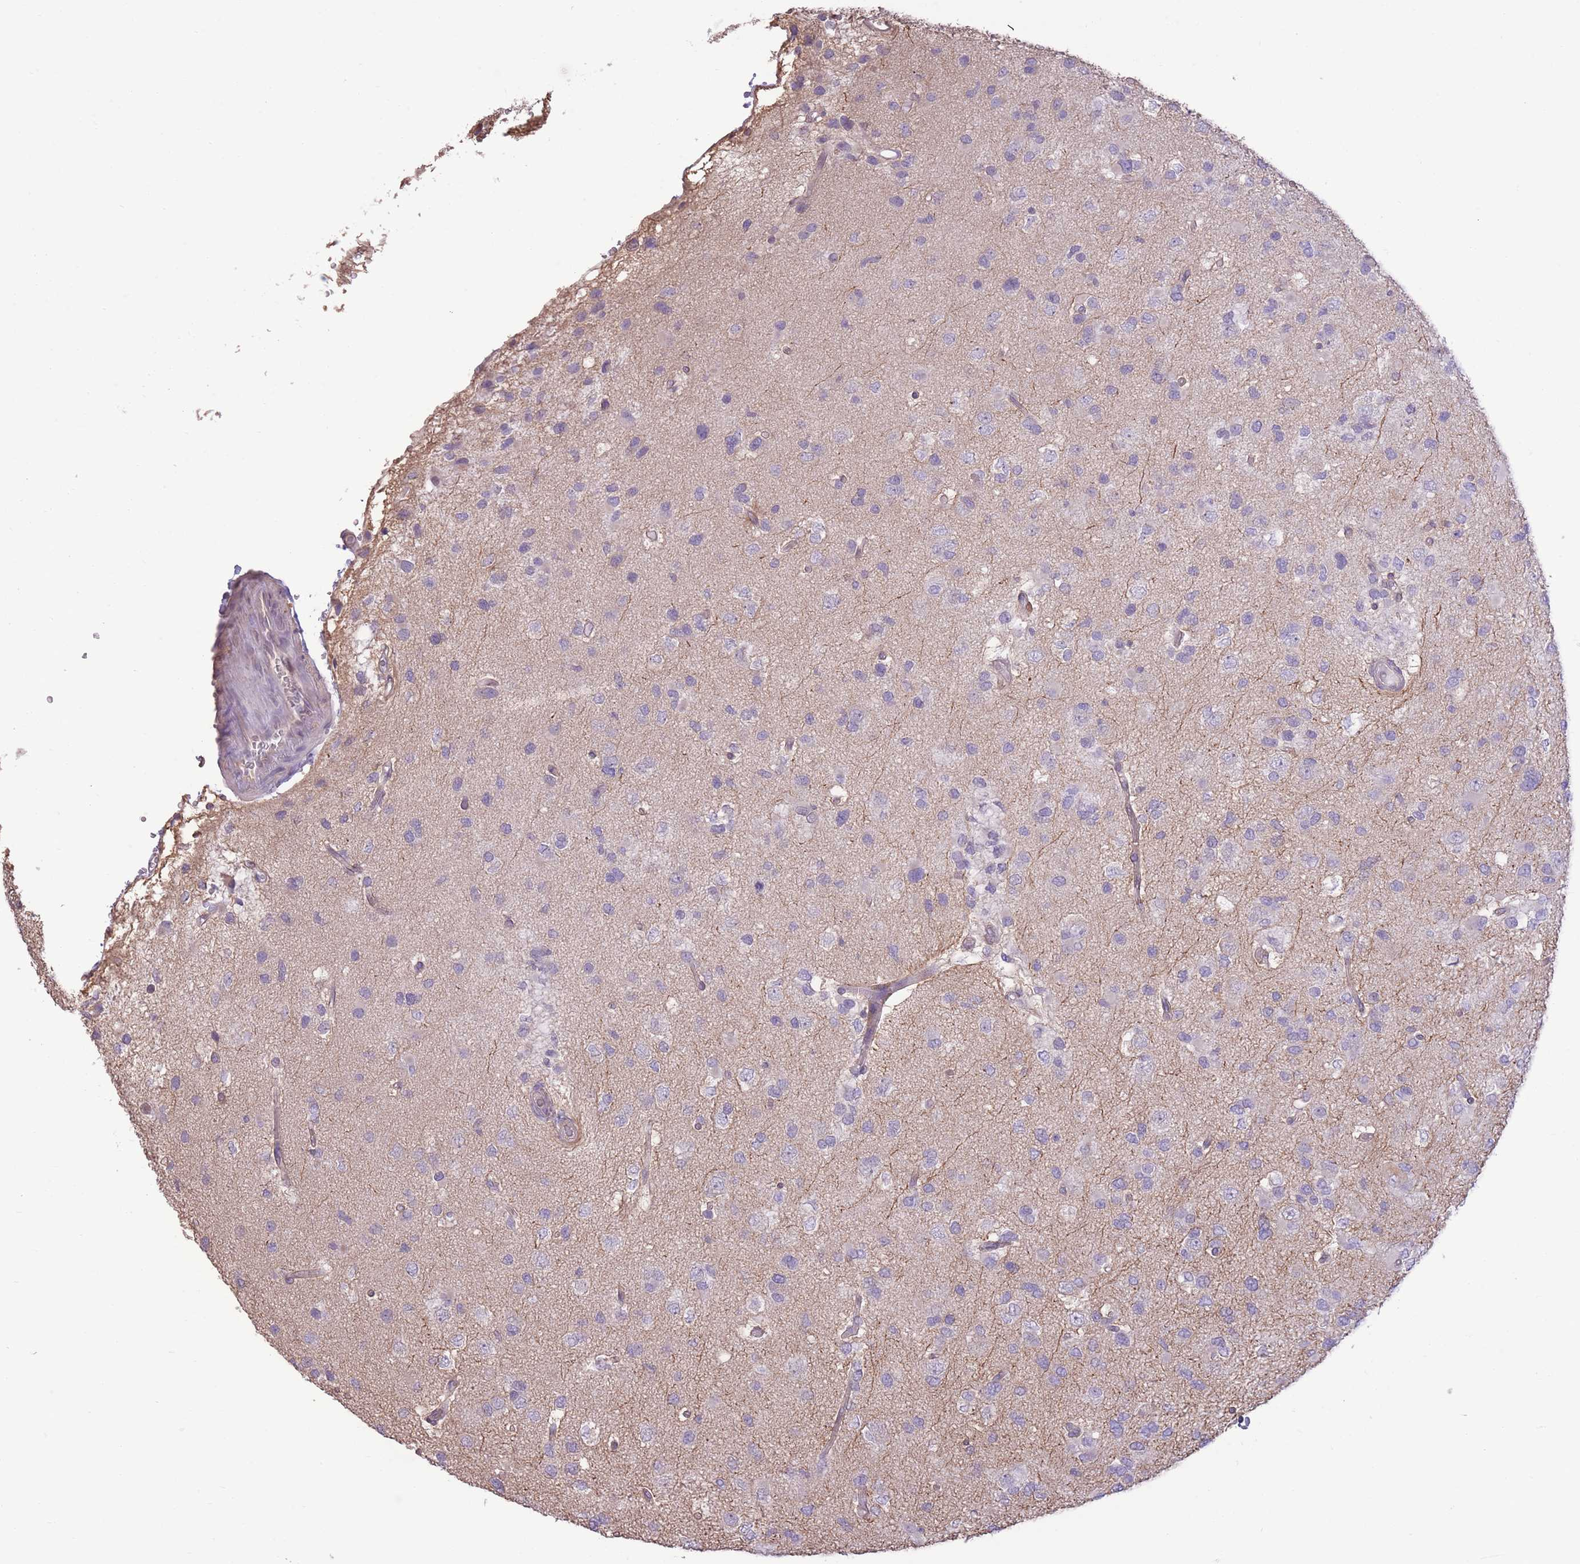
{"staining": {"intensity": "negative", "quantity": "none", "location": "none"}, "tissue": "glioma", "cell_type": "Tumor cells", "image_type": "cancer", "snomed": [{"axis": "morphology", "description": "Glioma, malignant, High grade"}, {"axis": "topography", "description": "Brain"}], "caption": "The micrograph displays no staining of tumor cells in glioma.", "gene": "WDR70", "patient": {"sex": "male", "age": 53}}